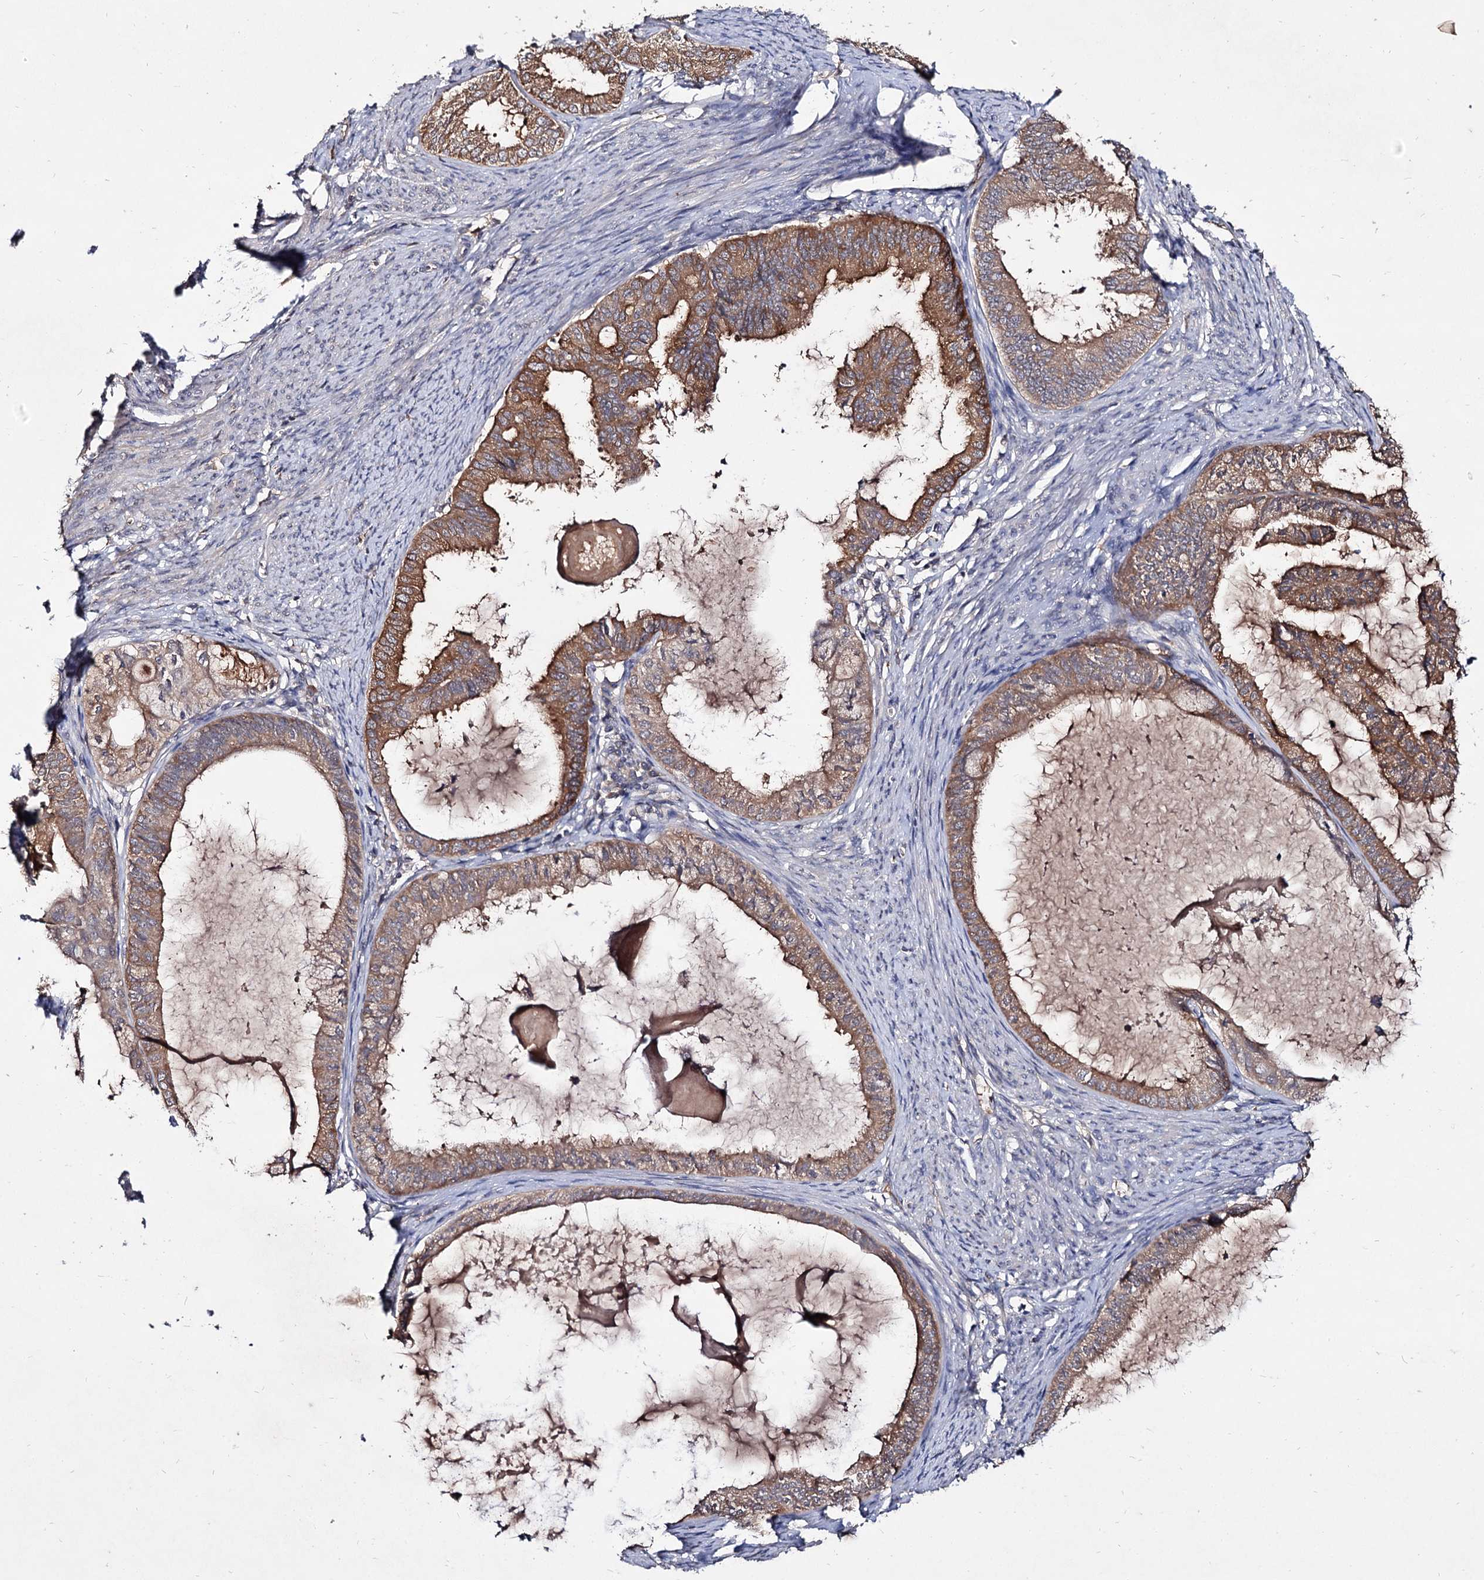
{"staining": {"intensity": "moderate", "quantity": ">75%", "location": "cytoplasmic/membranous"}, "tissue": "endometrial cancer", "cell_type": "Tumor cells", "image_type": "cancer", "snomed": [{"axis": "morphology", "description": "Adenocarcinoma, NOS"}, {"axis": "topography", "description": "Endometrium"}], "caption": "Immunohistochemical staining of endometrial cancer exhibits moderate cytoplasmic/membranous protein expression in approximately >75% of tumor cells.", "gene": "ARFIP2", "patient": {"sex": "female", "age": 86}}